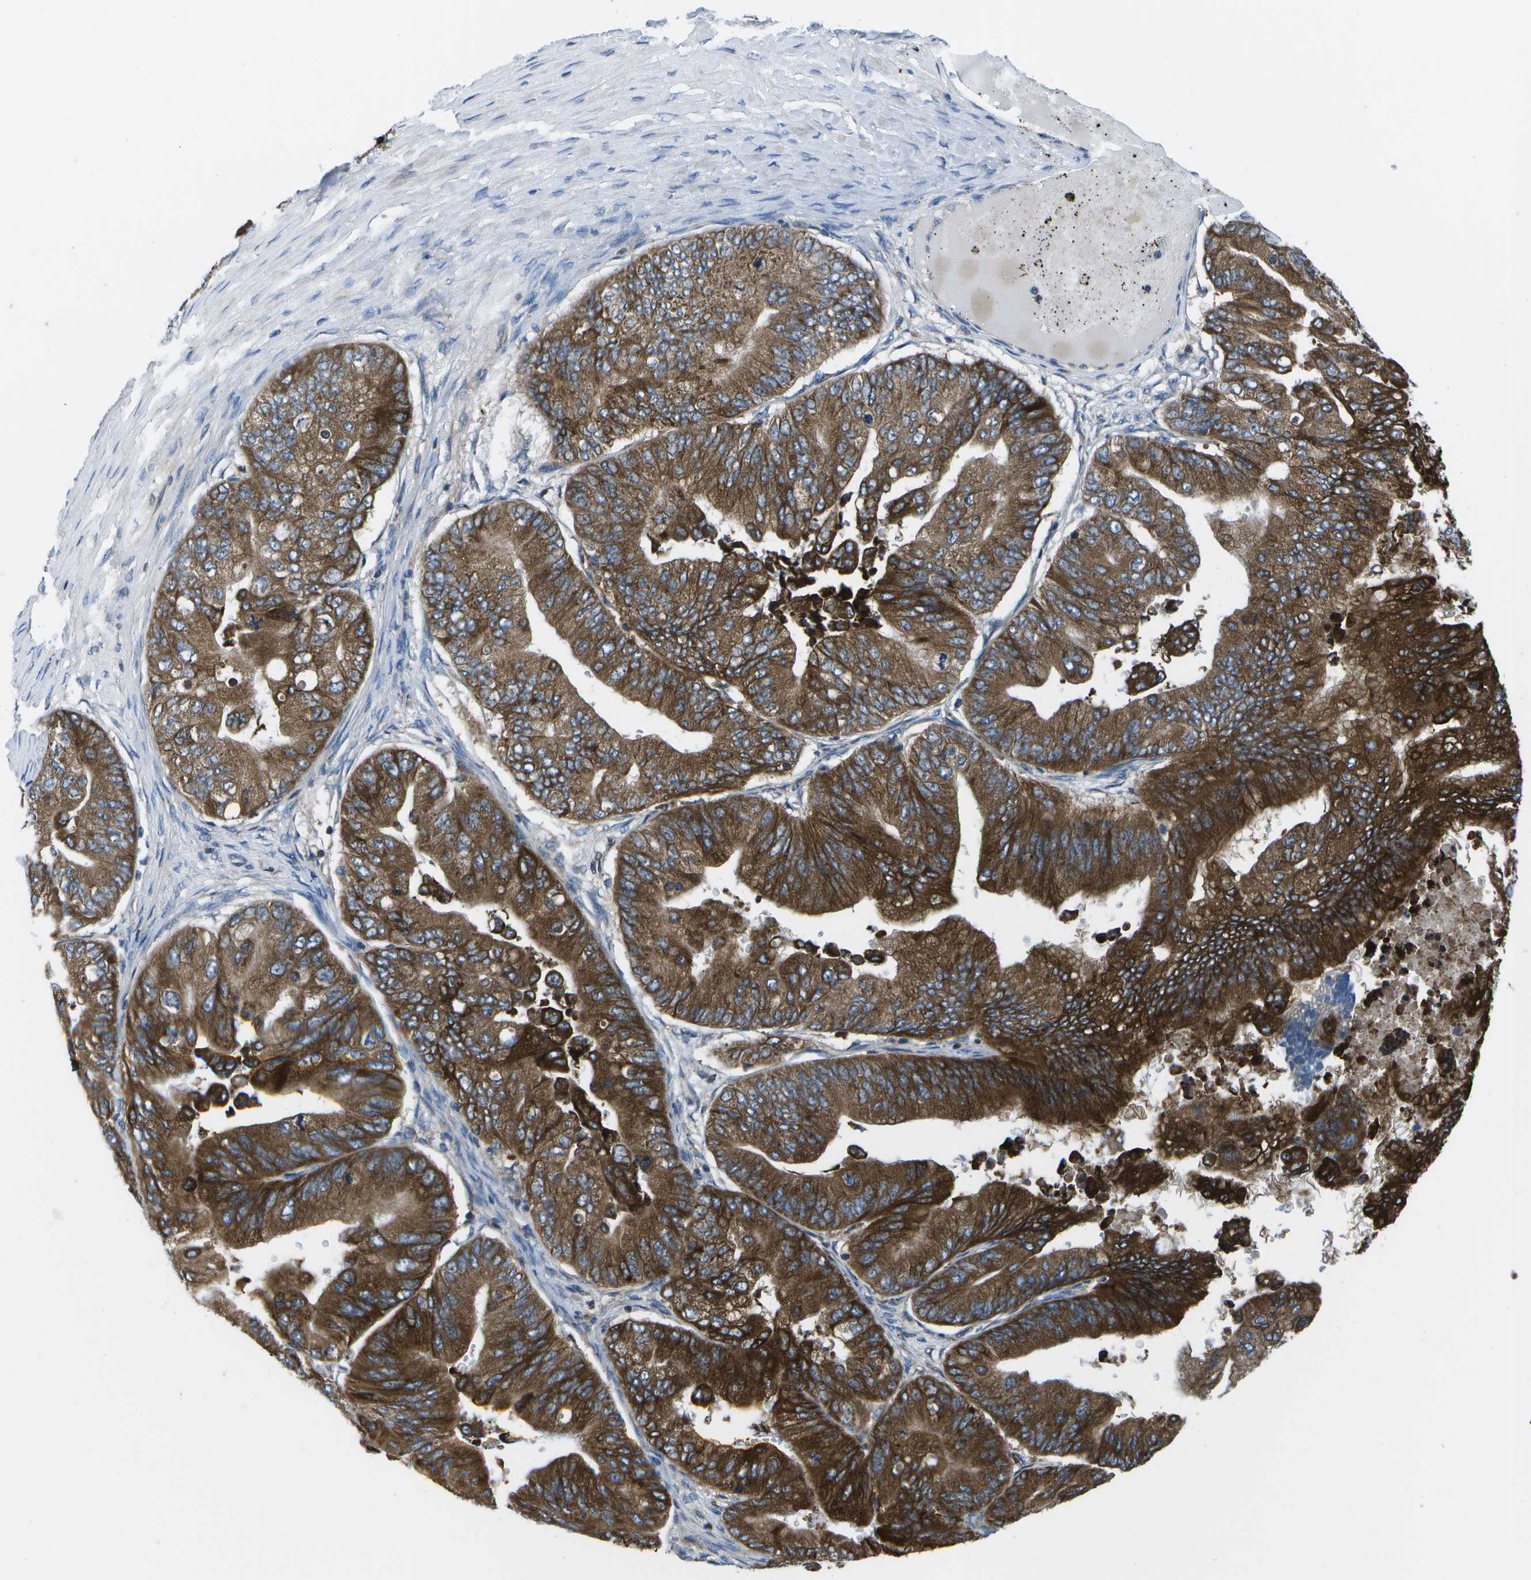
{"staining": {"intensity": "strong", "quantity": ">75%", "location": "cytoplasmic/membranous"}, "tissue": "ovarian cancer", "cell_type": "Tumor cells", "image_type": "cancer", "snomed": [{"axis": "morphology", "description": "Cystadenocarcinoma, mucinous, NOS"}, {"axis": "topography", "description": "Ovary"}], "caption": "Brown immunohistochemical staining in human ovarian cancer (mucinous cystadenocarcinoma) shows strong cytoplasmic/membranous expression in approximately >75% of tumor cells. Ihc stains the protein in brown and the nuclei are stained blue.", "gene": "GDF5", "patient": {"sex": "female", "age": 61}}